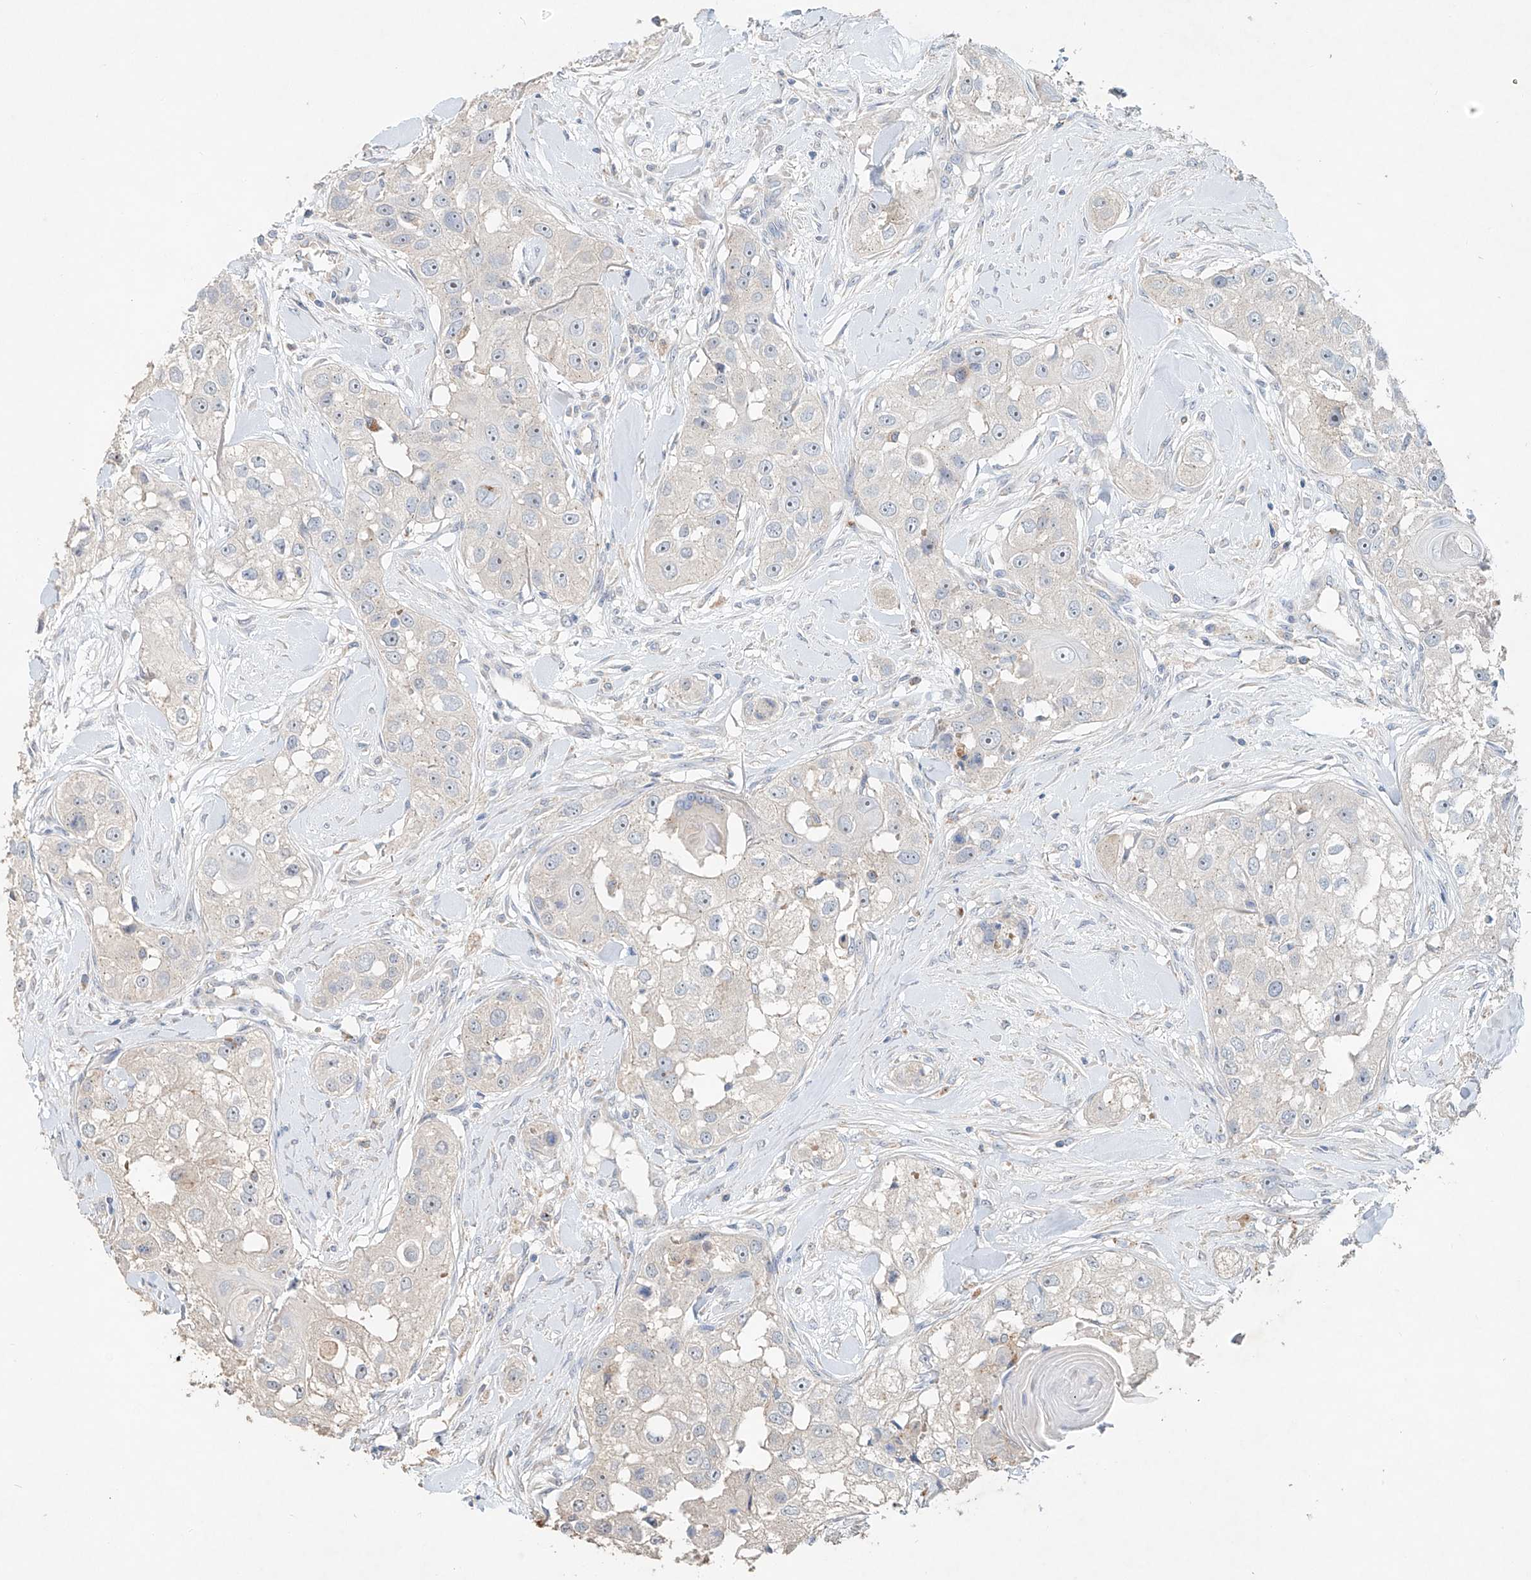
{"staining": {"intensity": "negative", "quantity": "none", "location": "none"}, "tissue": "head and neck cancer", "cell_type": "Tumor cells", "image_type": "cancer", "snomed": [{"axis": "morphology", "description": "Normal tissue, NOS"}, {"axis": "morphology", "description": "Squamous cell carcinoma, NOS"}, {"axis": "topography", "description": "Skeletal muscle"}, {"axis": "topography", "description": "Head-Neck"}], "caption": "Immunohistochemistry micrograph of neoplastic tissue: head and neck cancer stained with DAB shows no significant protein positivity in tumor cells.", "gene": "TRIM47", "patient": {"sex": "male", "age": 51}}